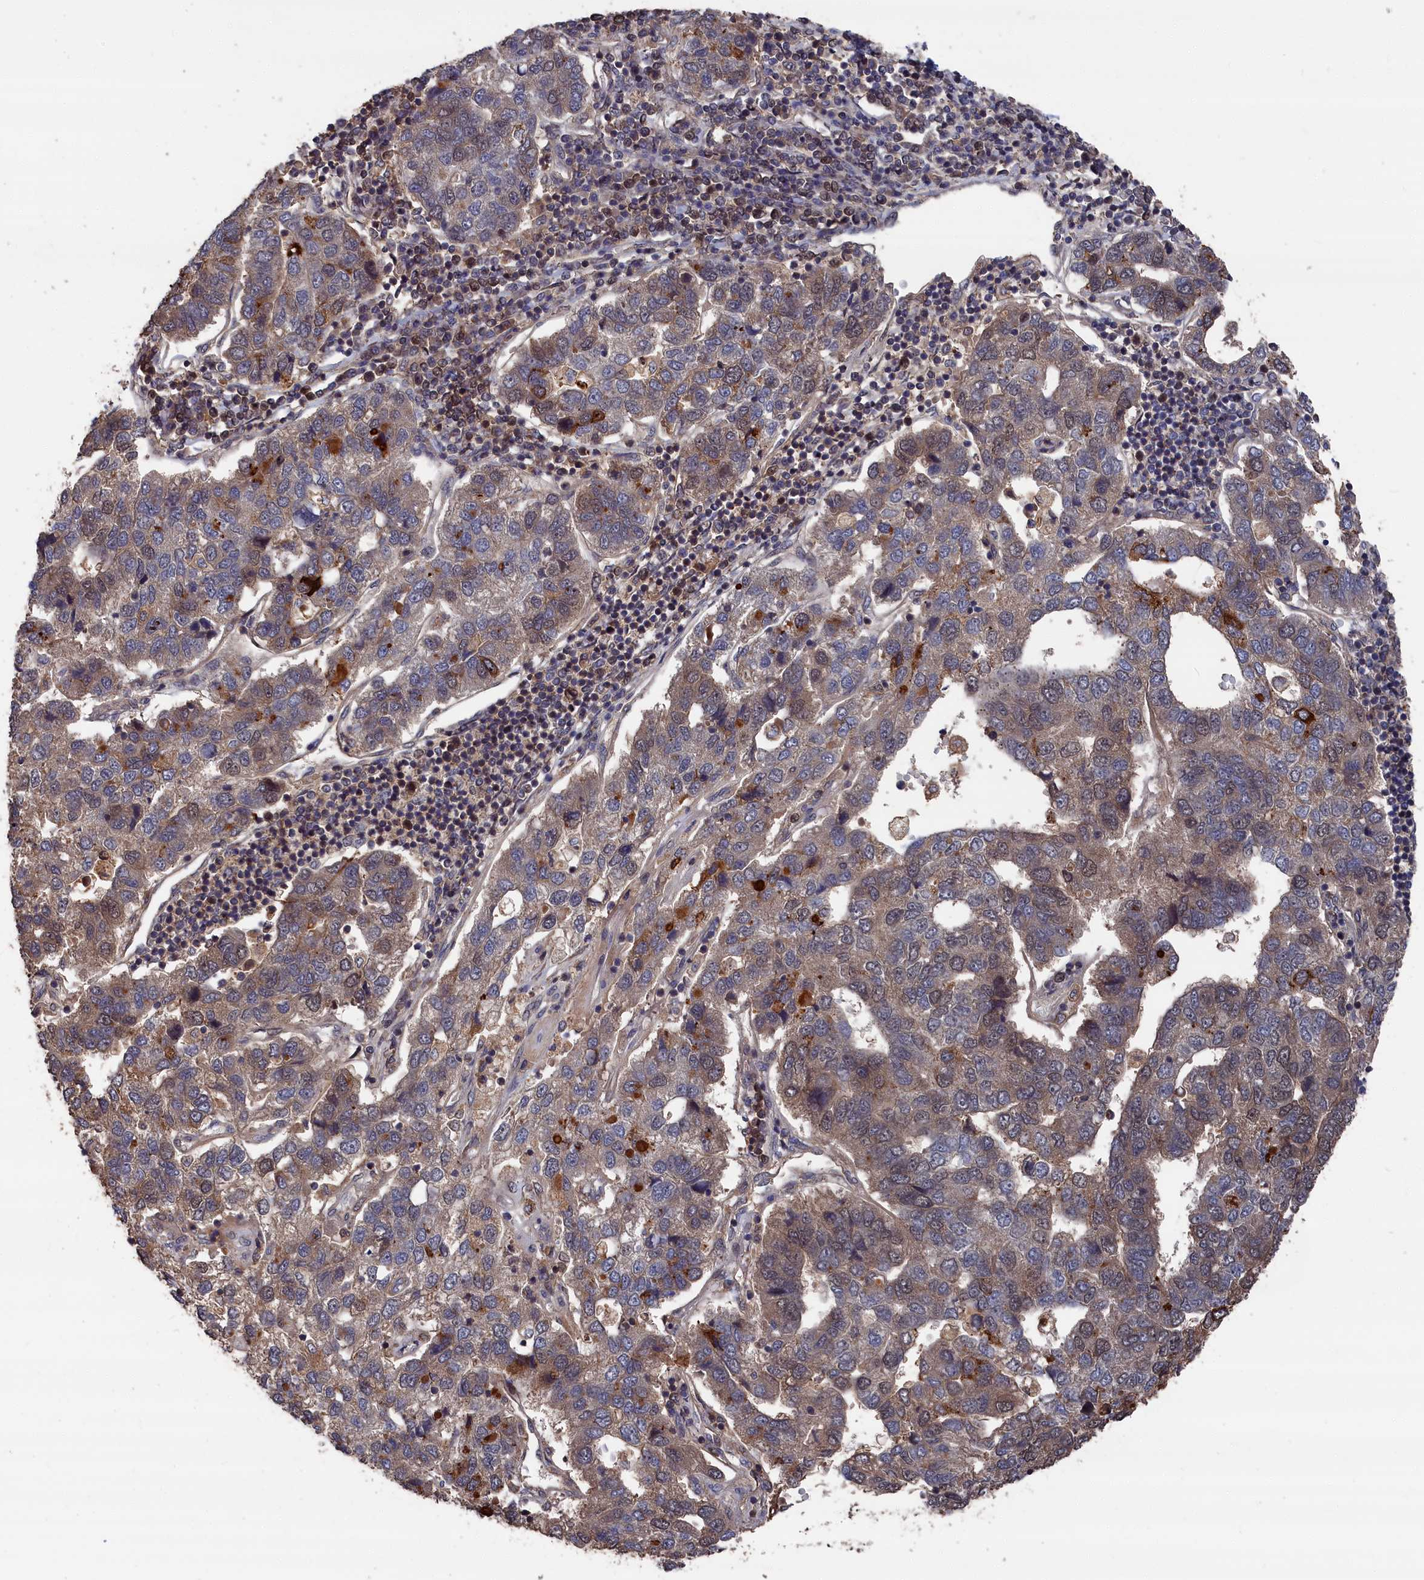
{"staining": {"intensity": "moderate", "quantity": "25%-75%", "location": "cytoplasmic/membranous"}, "tissue": "pancreatic cancer", "cell_type": "Tumor cells", "image_type": "cancer", "snomed": [{"axis": "morphology", "description": "Adenocarcinoma, NOS"}, {"axis": "topography", "description": "Pancreas"}], "caption": "The image demonstrates a brown stain indicating the presence of a protein in the cytoplasmic/membranous of tumor cells in pancreatic cancer.", "gene": "RMI2", "patient": {"sex": "female", "age": 61}}